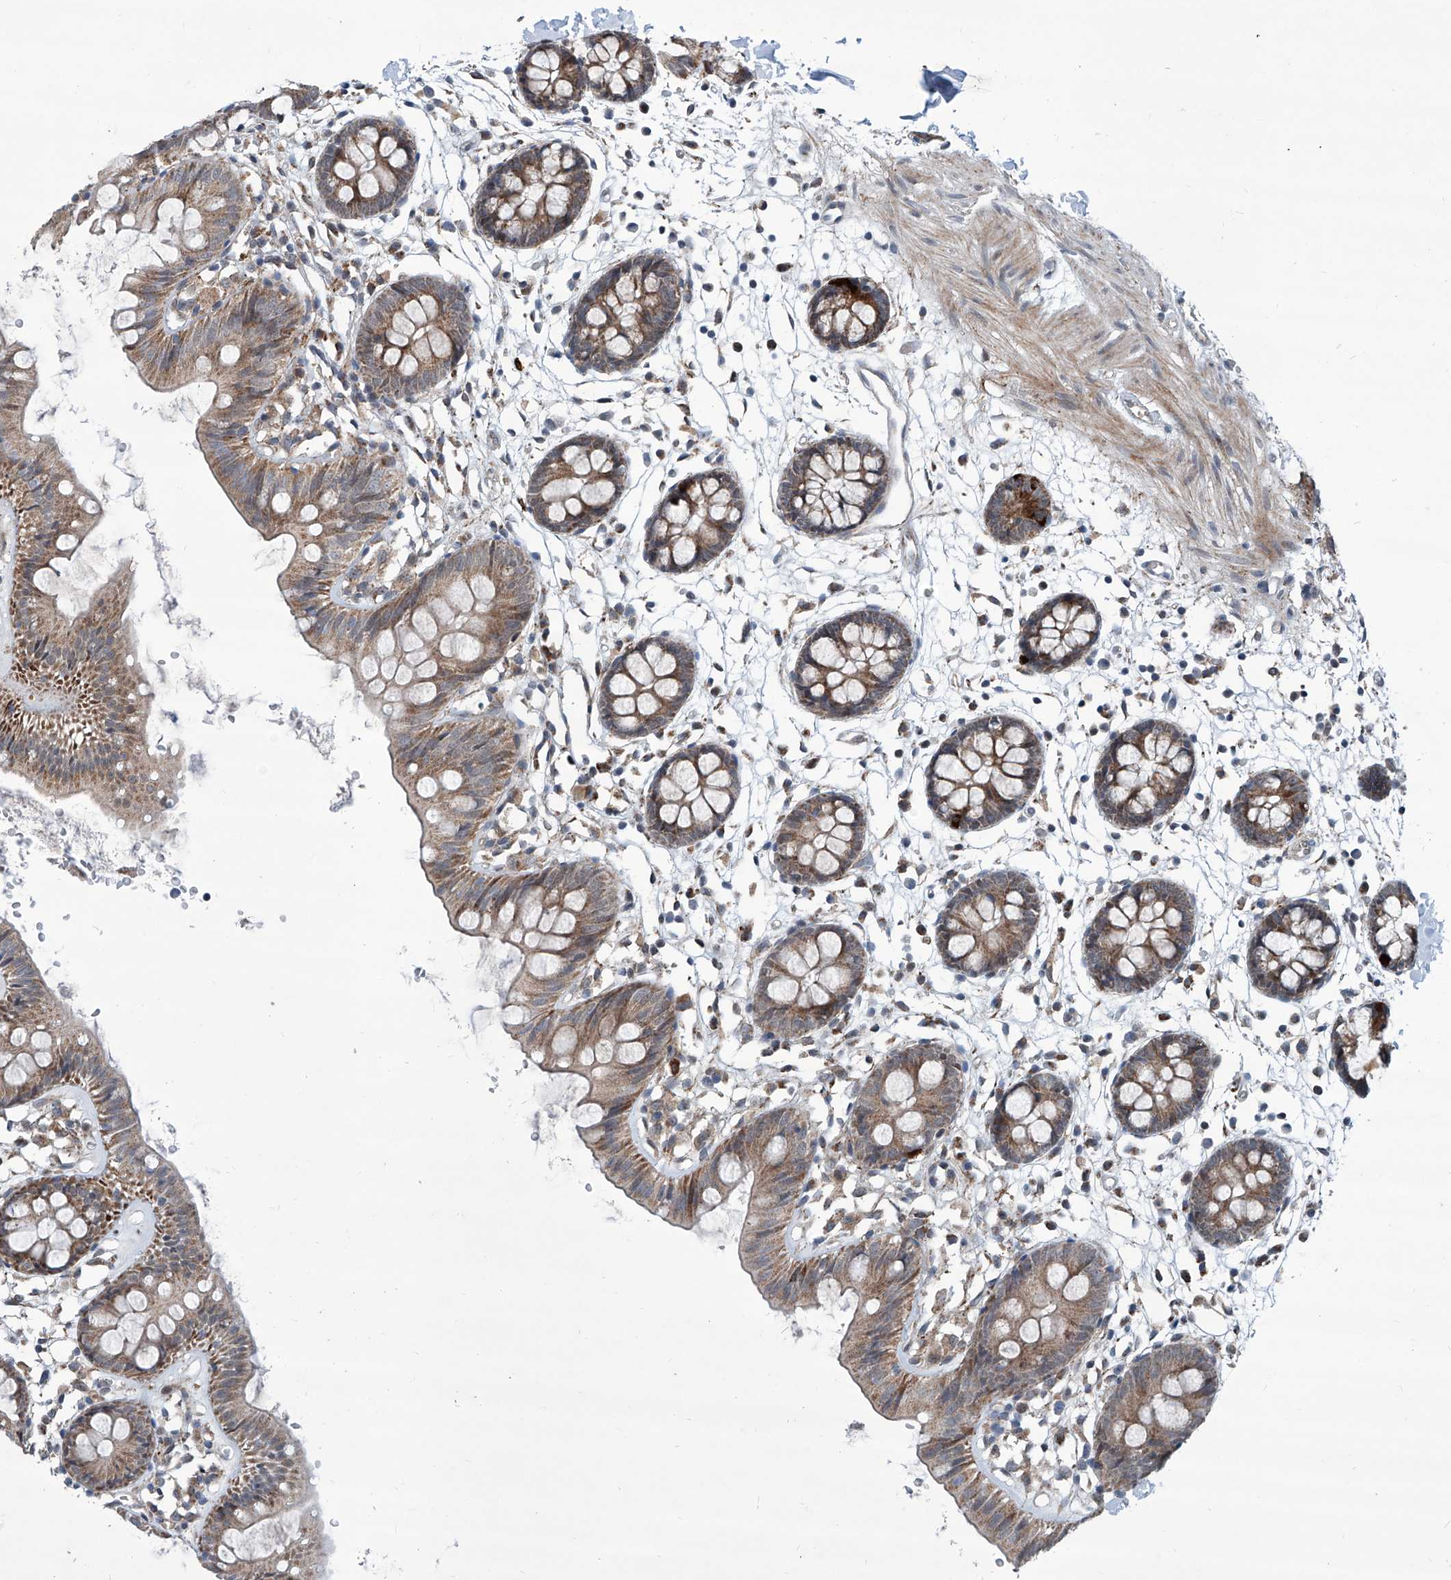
{"staining": {"intensity": "weak", "quantity": "25%-75%", "location": "cytoplasmic/membranous"}, "tissue": "colon", "cell_type": "Endothelial cells", "image_type": "normal", "snomed": [{"axis": "morphology", "description": "Normal tissue, NOS"}, {"axis": "topography", "description": "Colon"}], "caption": "About 25%-75% of endothelial cells in benign colon exhibit weak cytoplasmic/membranous protein expression as visualized by brown immunohistochemical staining.", "gene": "USP48", "patient": {"sex": "male", "age": 56}}